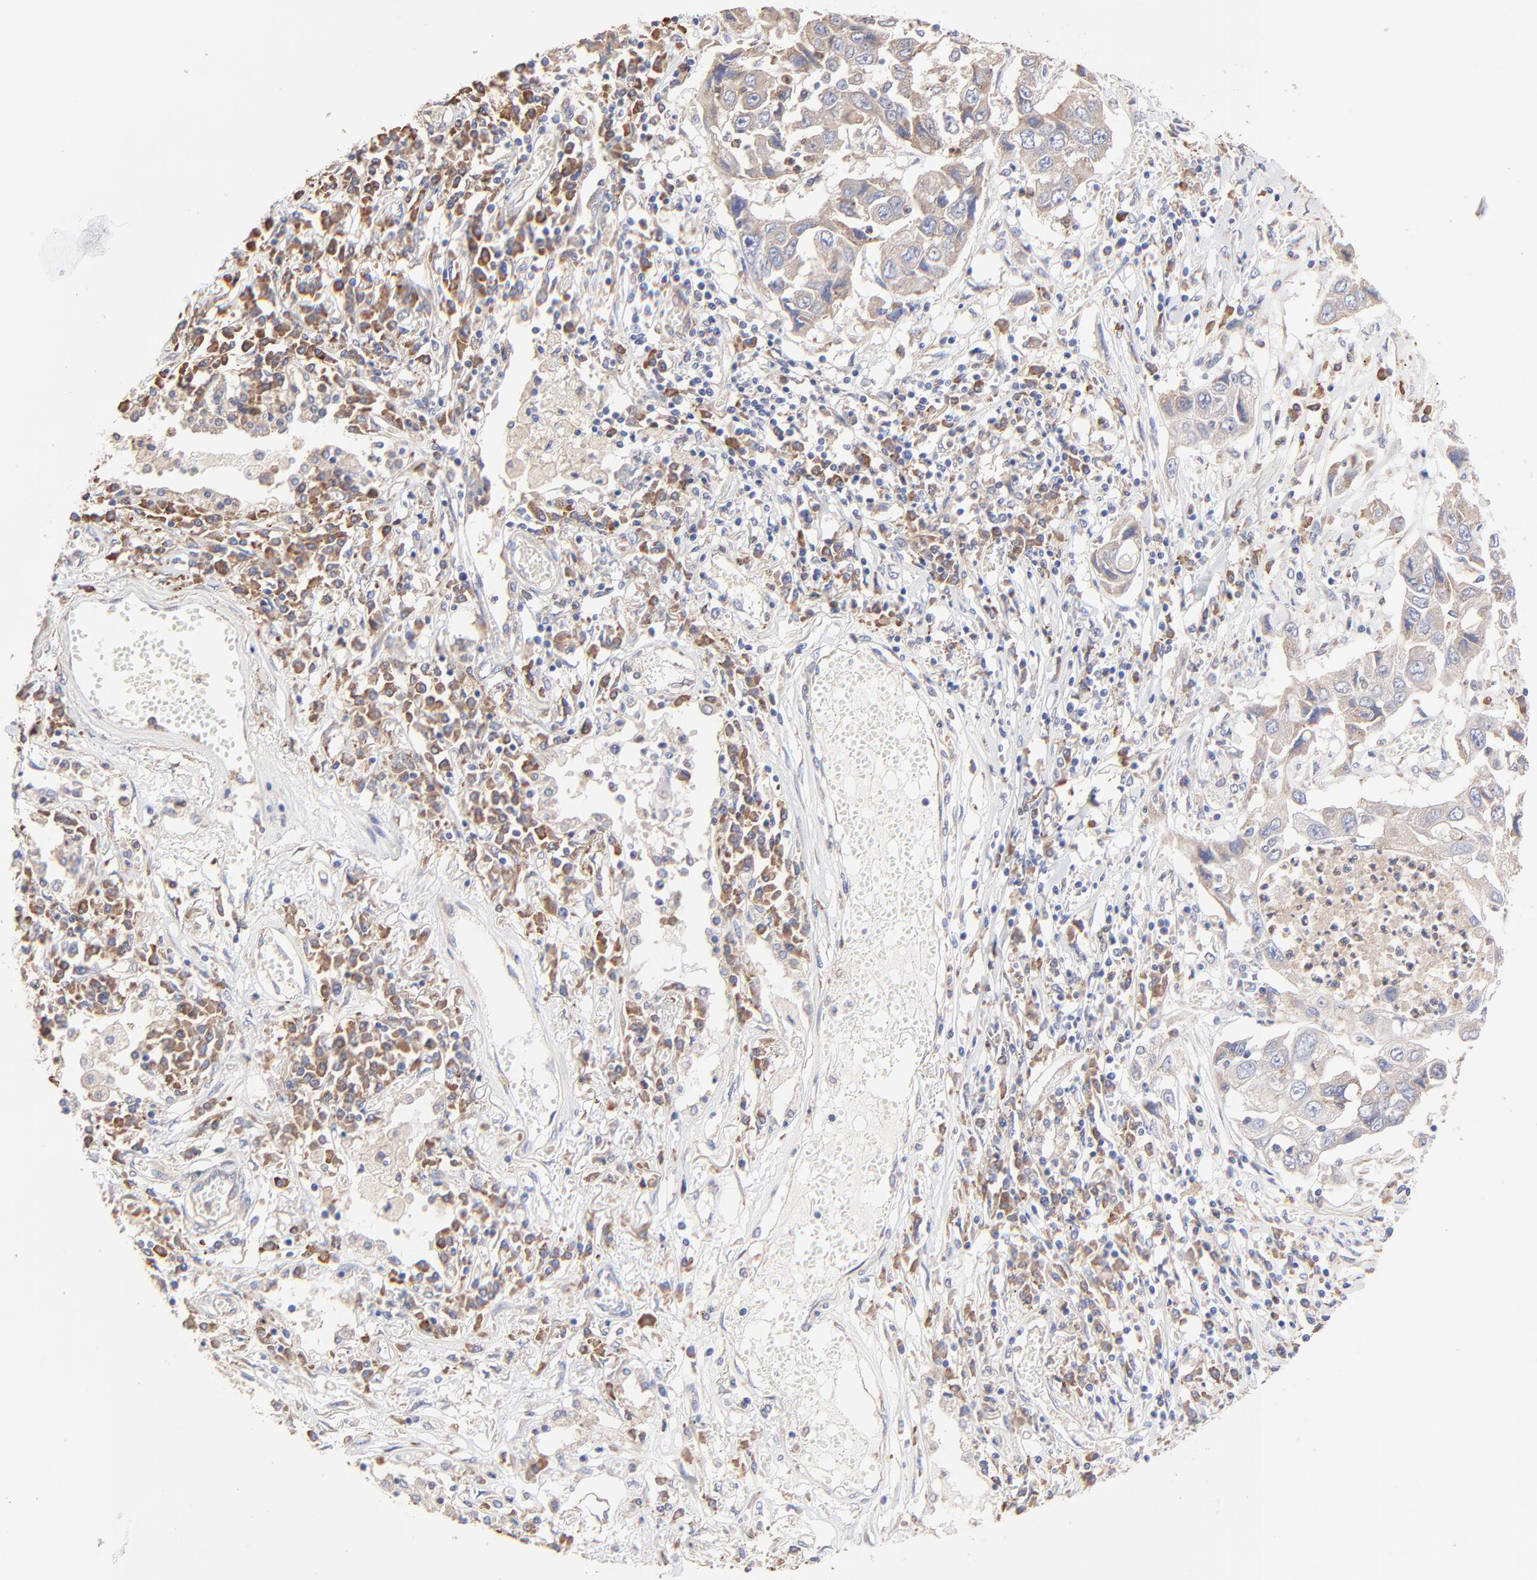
{"staining": {"intensity": "moderate", "quantity": ">75%", "location": "cytoplasmic/membranous"}, "tissue": "lung cancer", "cell_type": "Tumor cells", "image_type": "cancer", "snomed": [{"axis": "morphology", "description": "Squamous cell carcinoma, NOS"}, {"axis": "topography", "description": "Lung"}], "caption": "This photomicrograph shows IHC staining of human squamous cell carcinoma (lung), with medium moderate cytoplasmic/membranous positivity in approximately >75% of tumor cells.", "gene": "PPFIBP2", "patient": {"sex": "male", "age": 71}}